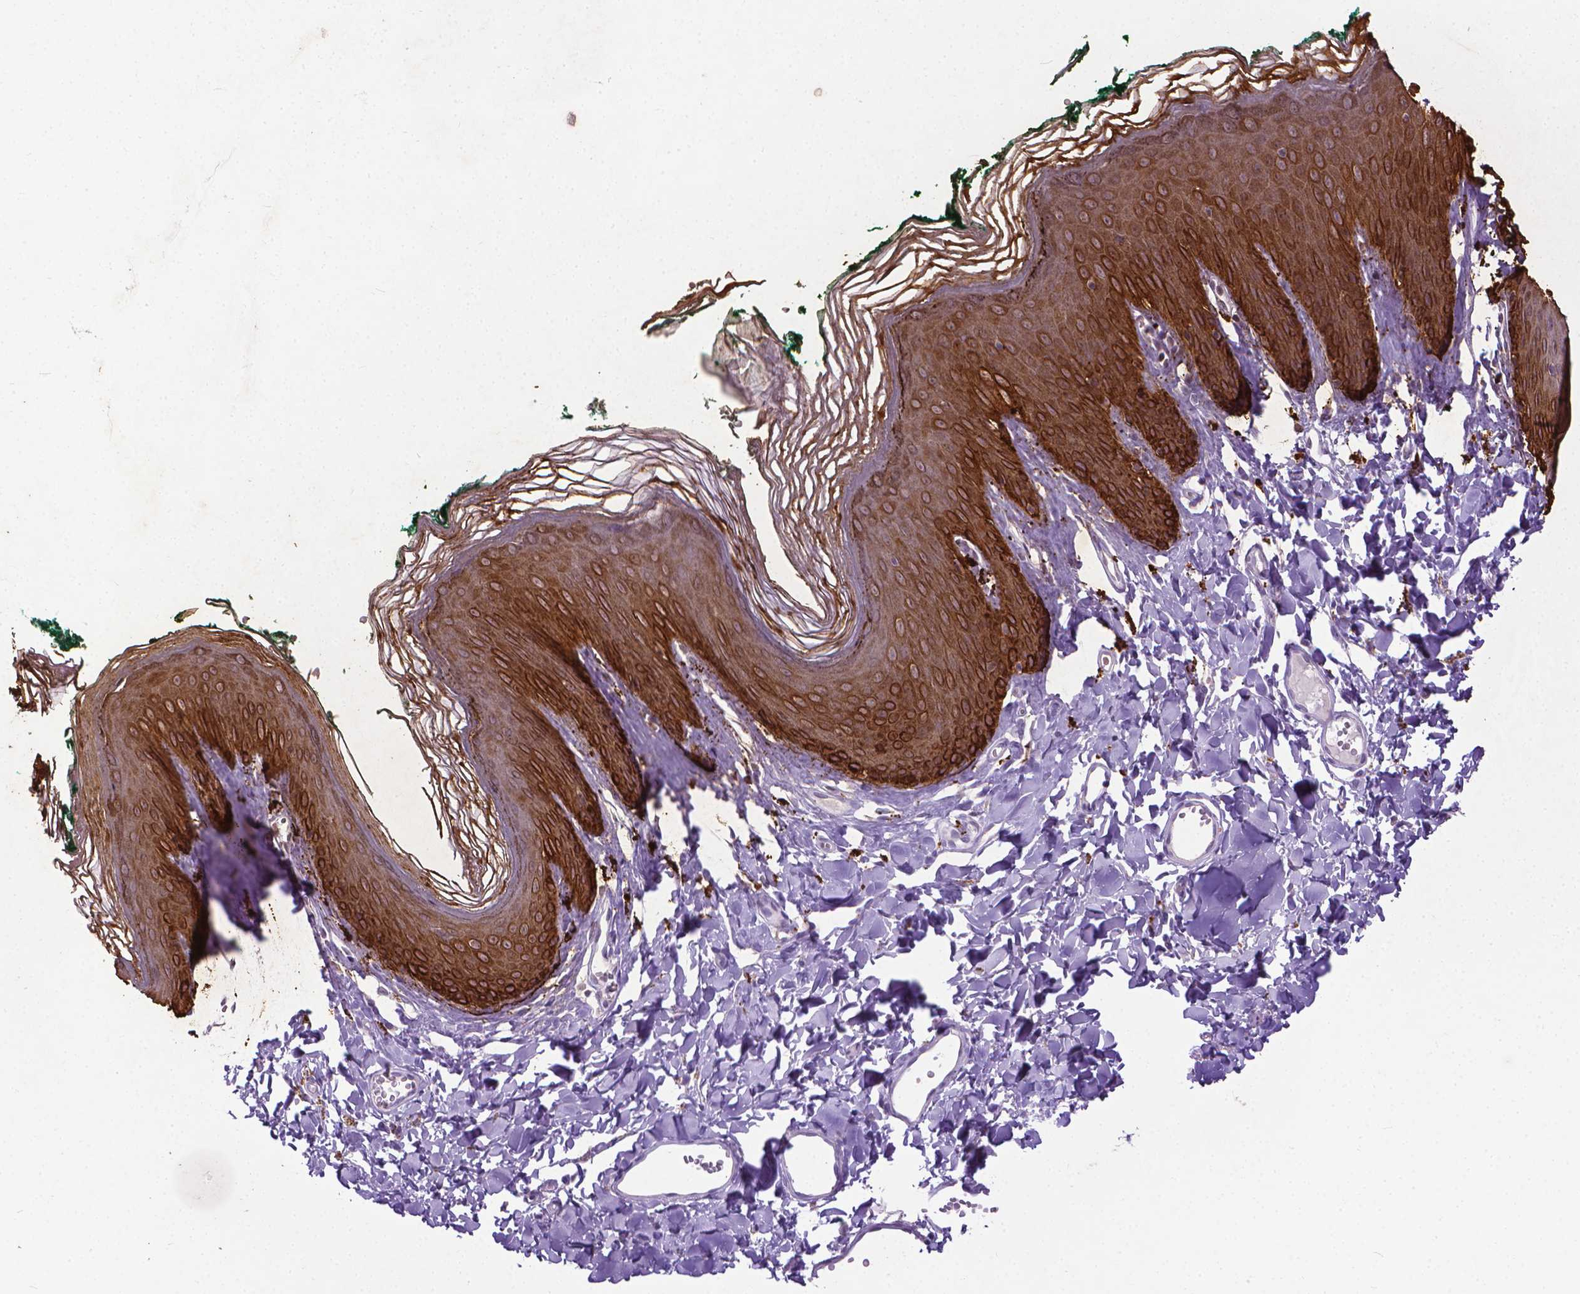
{"staining": {"intensity": "strong", "quantity": ">75%", "location": "cytoplasmic/membranous"}, "tissue": "skin", "cell_type": "Epidermal cells", "image_type": "normal", "snomed": [{"axis": "morphology", "description": "Normal tissue, NOS"}, {"axis": "topography", "description": "Vulva"}, {"axis": "topography", "description": "Peripheral nerve tissue"}], "caption": "Strong cytoplasmic/membranous staining for a protein is appreciated in approximately >75% of epidermal cells of normal skin using immunohistochemistry (IHC).", "gene": "KRT5", "patient": {"sex": "female", "age": 66}}